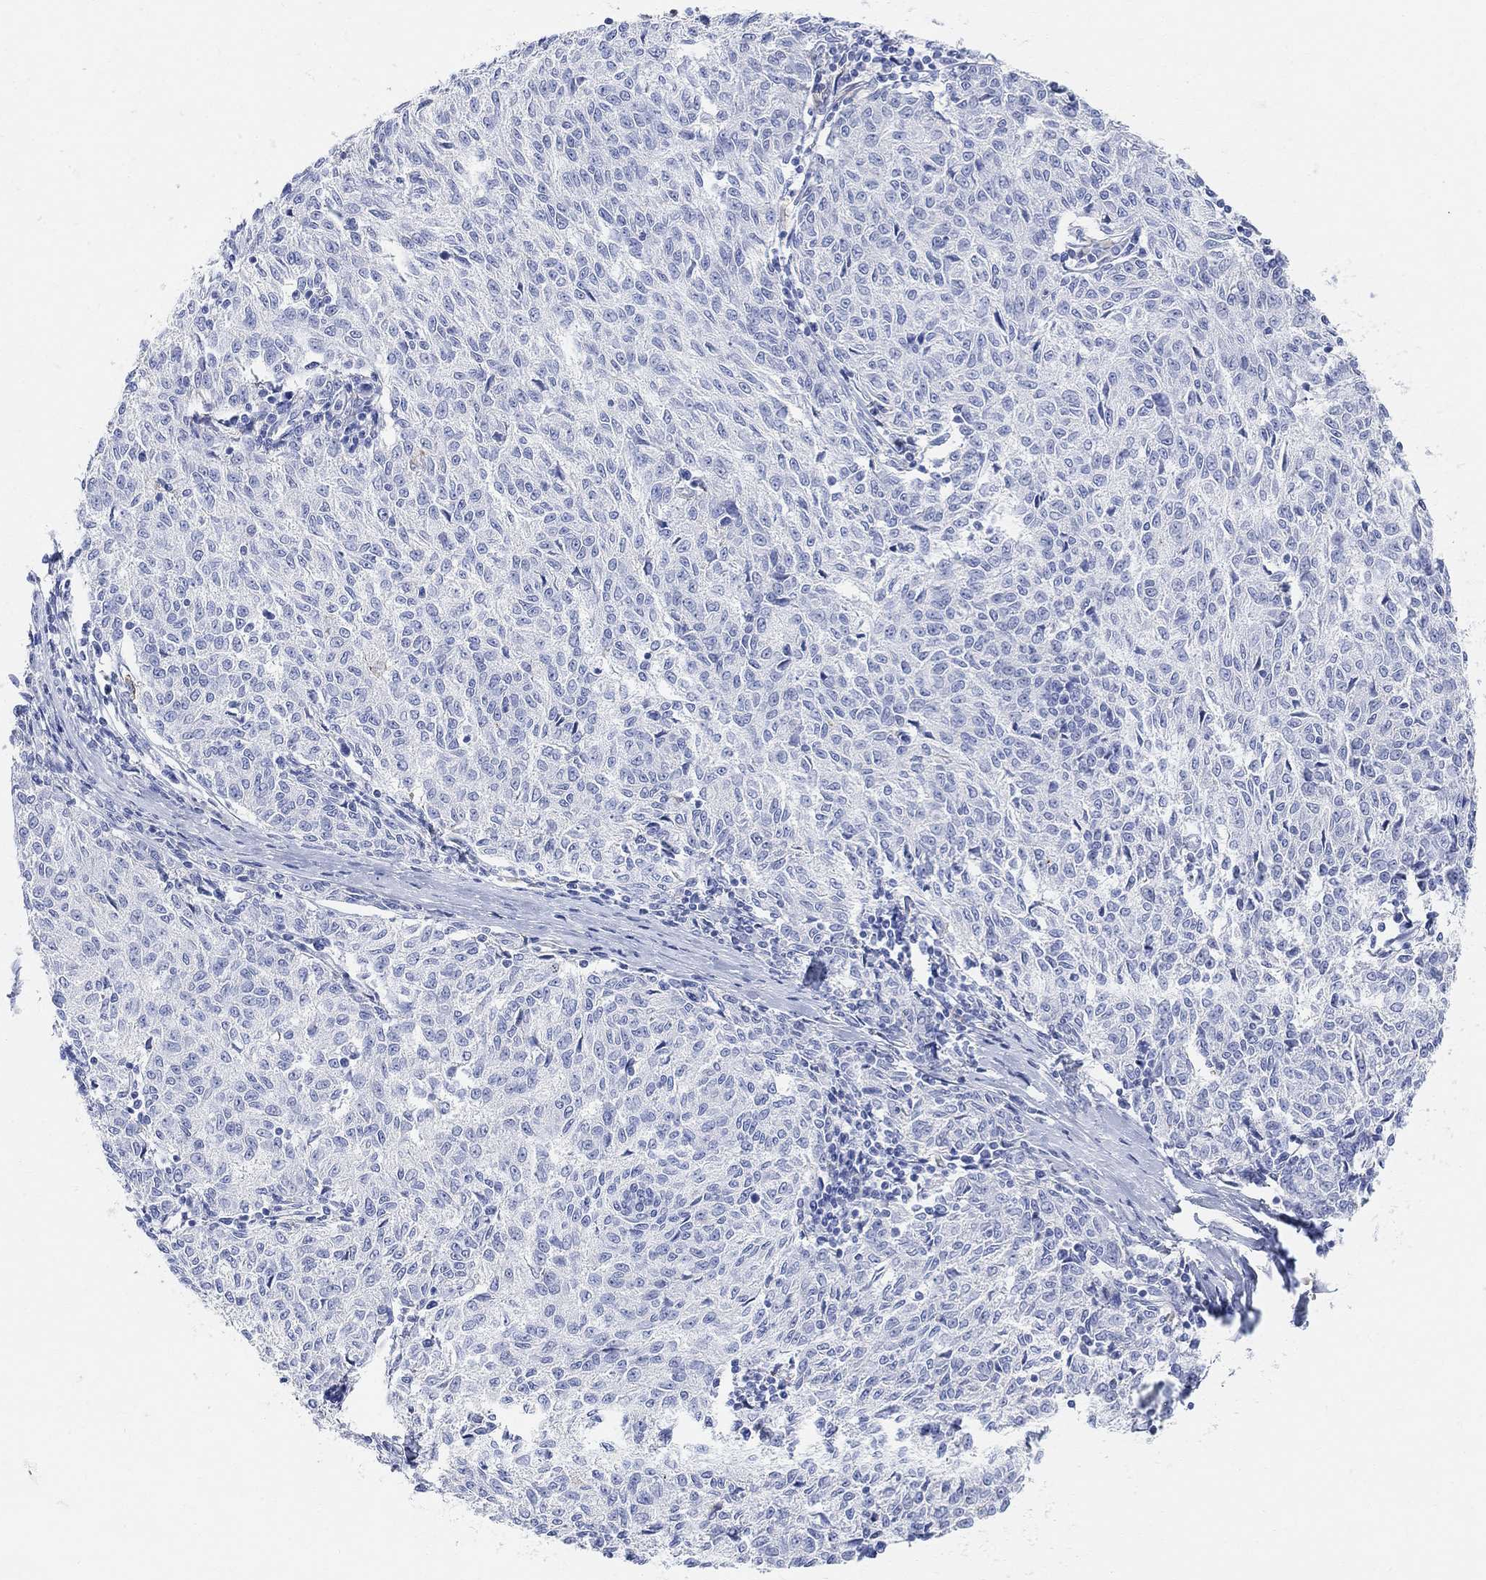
{"staining": {"intensity": "negative", "quantity": "none", "location": "none"}, "tissue": "melanoma", "cell_type": "Tumor cells", "image_type": "cancer", "snomed": [{"axis": "morphology", "description": "Malignant melanoma, NOS"}, {"axis": "topography", "description": "Skin"}], "caption": "Immunohistochemistry (IHC) histopathology image of neoplastic tissue: malignant melanoma stained with DAB demonstrates no significant protein expression in tumor cells.", "gene": "RETNLB", "patient": {"sex": "female", "age": 72}}